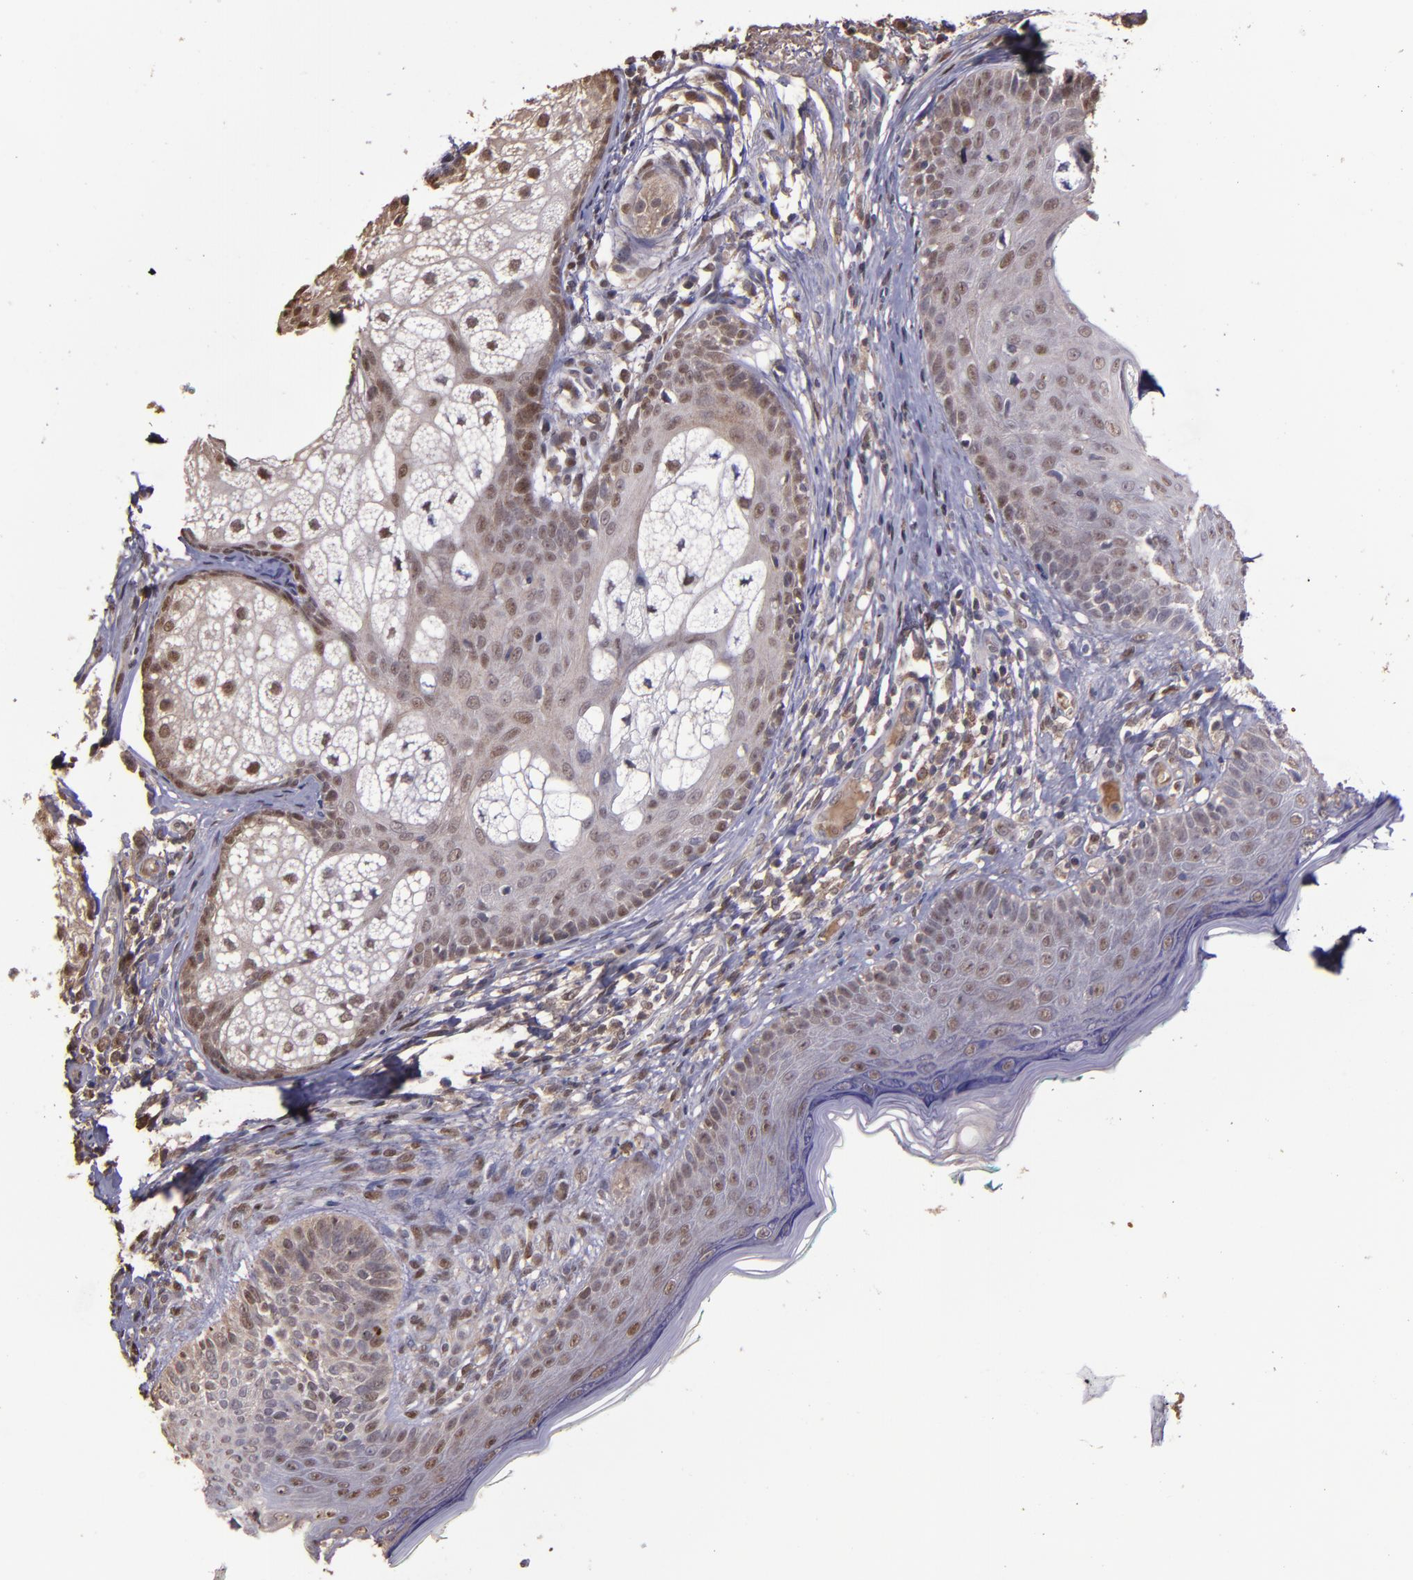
{"staining": {"intensity": "moderate", "quantity": "25%-75%", "location": "cytoplasmic/membranous,nuclear"}, "tissue": "skin cancer", "cell_type": "Tumor cells", "image_type": "cancer", "snomed": [{"axis": "morphology", "description": "Normal tissue, NOS"}, {"axis": "morphology", "description": "Basal cell carcinoma"}, {"axis": "topography", "description": "Skin"}], "caption": "Skin basal cell carcinoma stained with a brown dye demonstrates moderate cytoplasmic/membranous and nuclear positive staining in approximately 25%-75% of tumor cells.", "gene": "SERPINF2", "patient": {"sex": "male", "age": 76}}